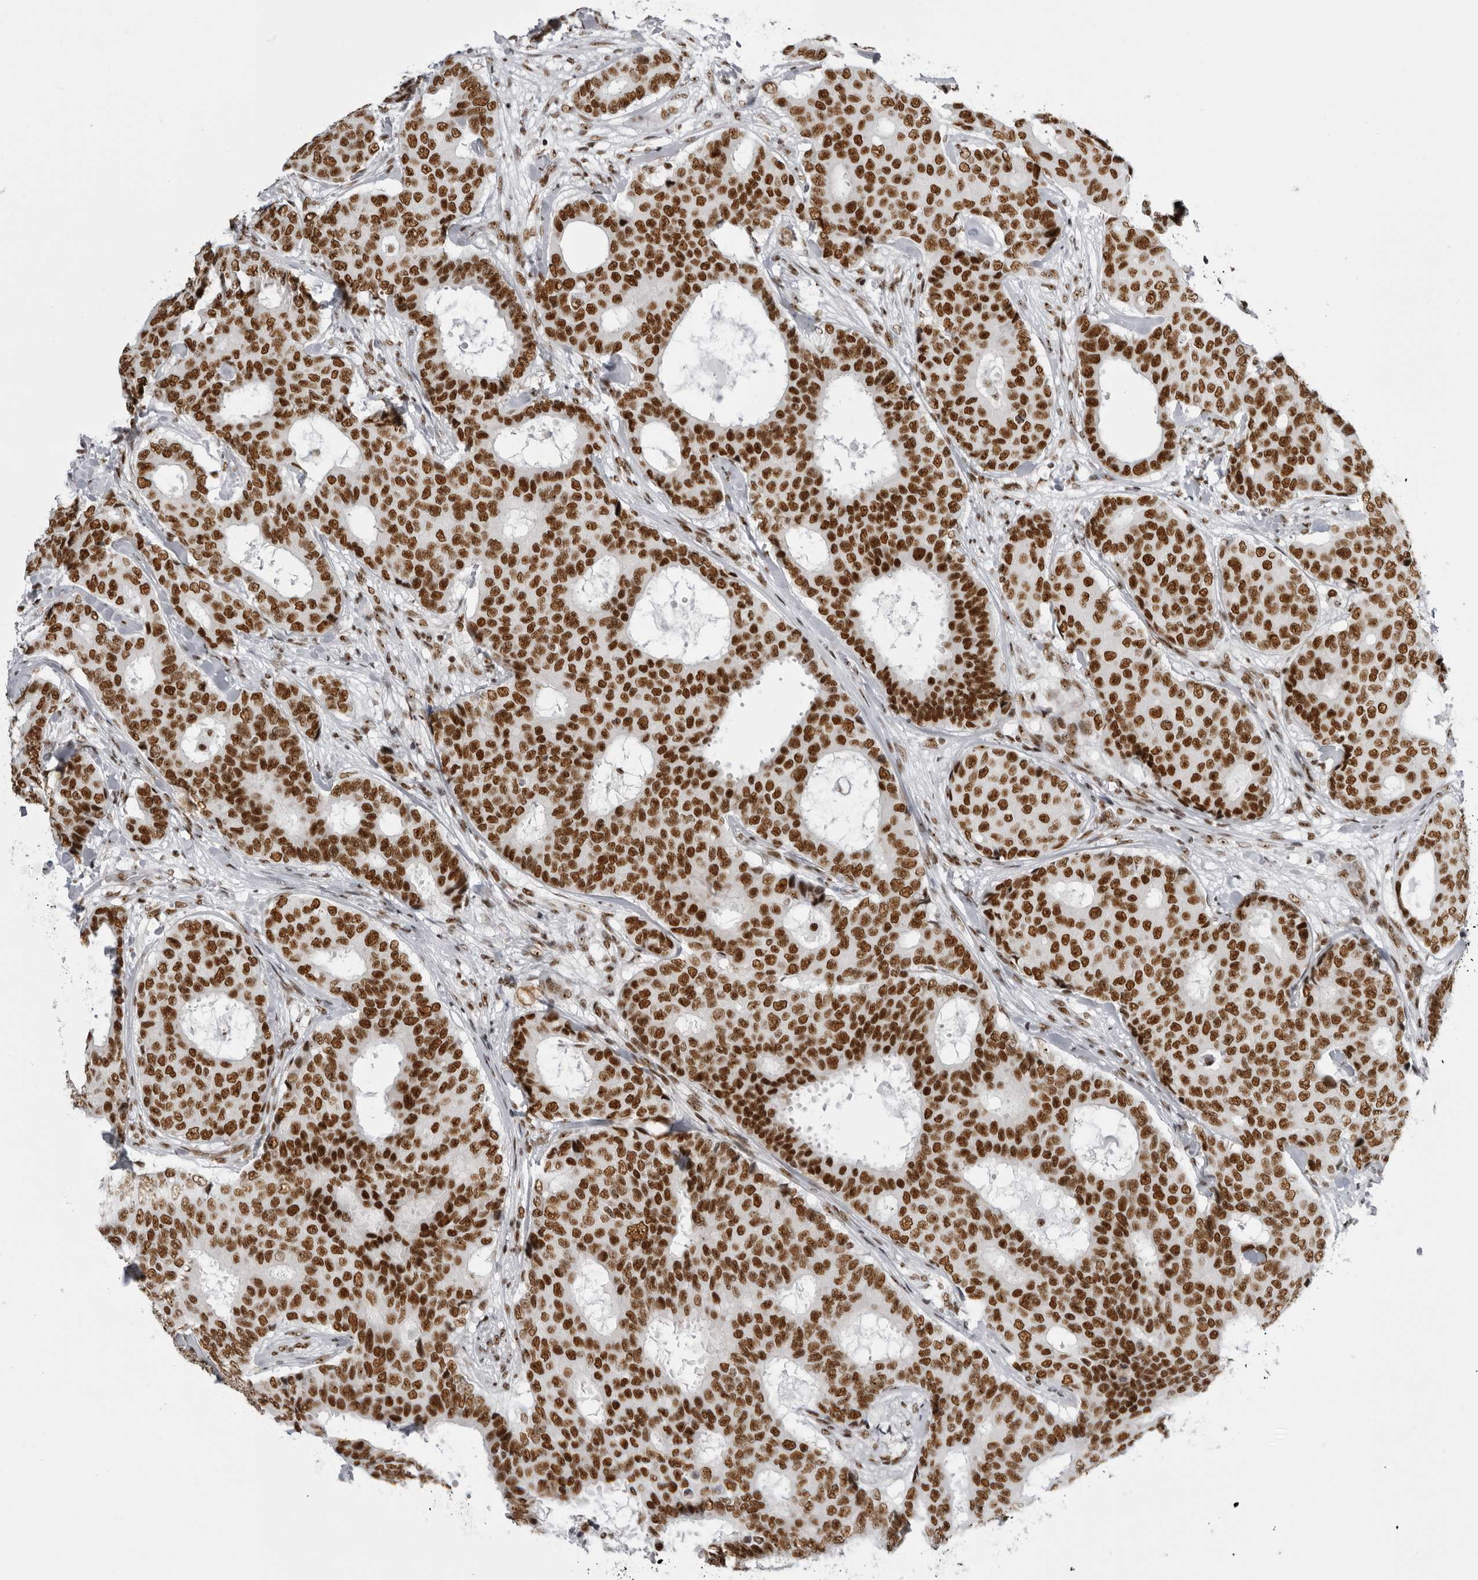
{"staining": {"intensity": "strong", "quantity": ">75%", "location": "nuclear"}, "tissue": "breast cancer", "cell_type": "Tumor cells", "image_type": "cancer", "snomed": [{"axis": "morphology", "description": "Duct carcinoma"}, {"axis": "topography", "description": "Breast"}], "caption": "Protein analysis of breast cancer tissue reveals strong nuclear staining in about >75% of tumor cells. (DAB = brown stain, brightfield microscopy at high magnification).", "gene": "DHX9", "patient": {"sex": "female", "age": 75}}